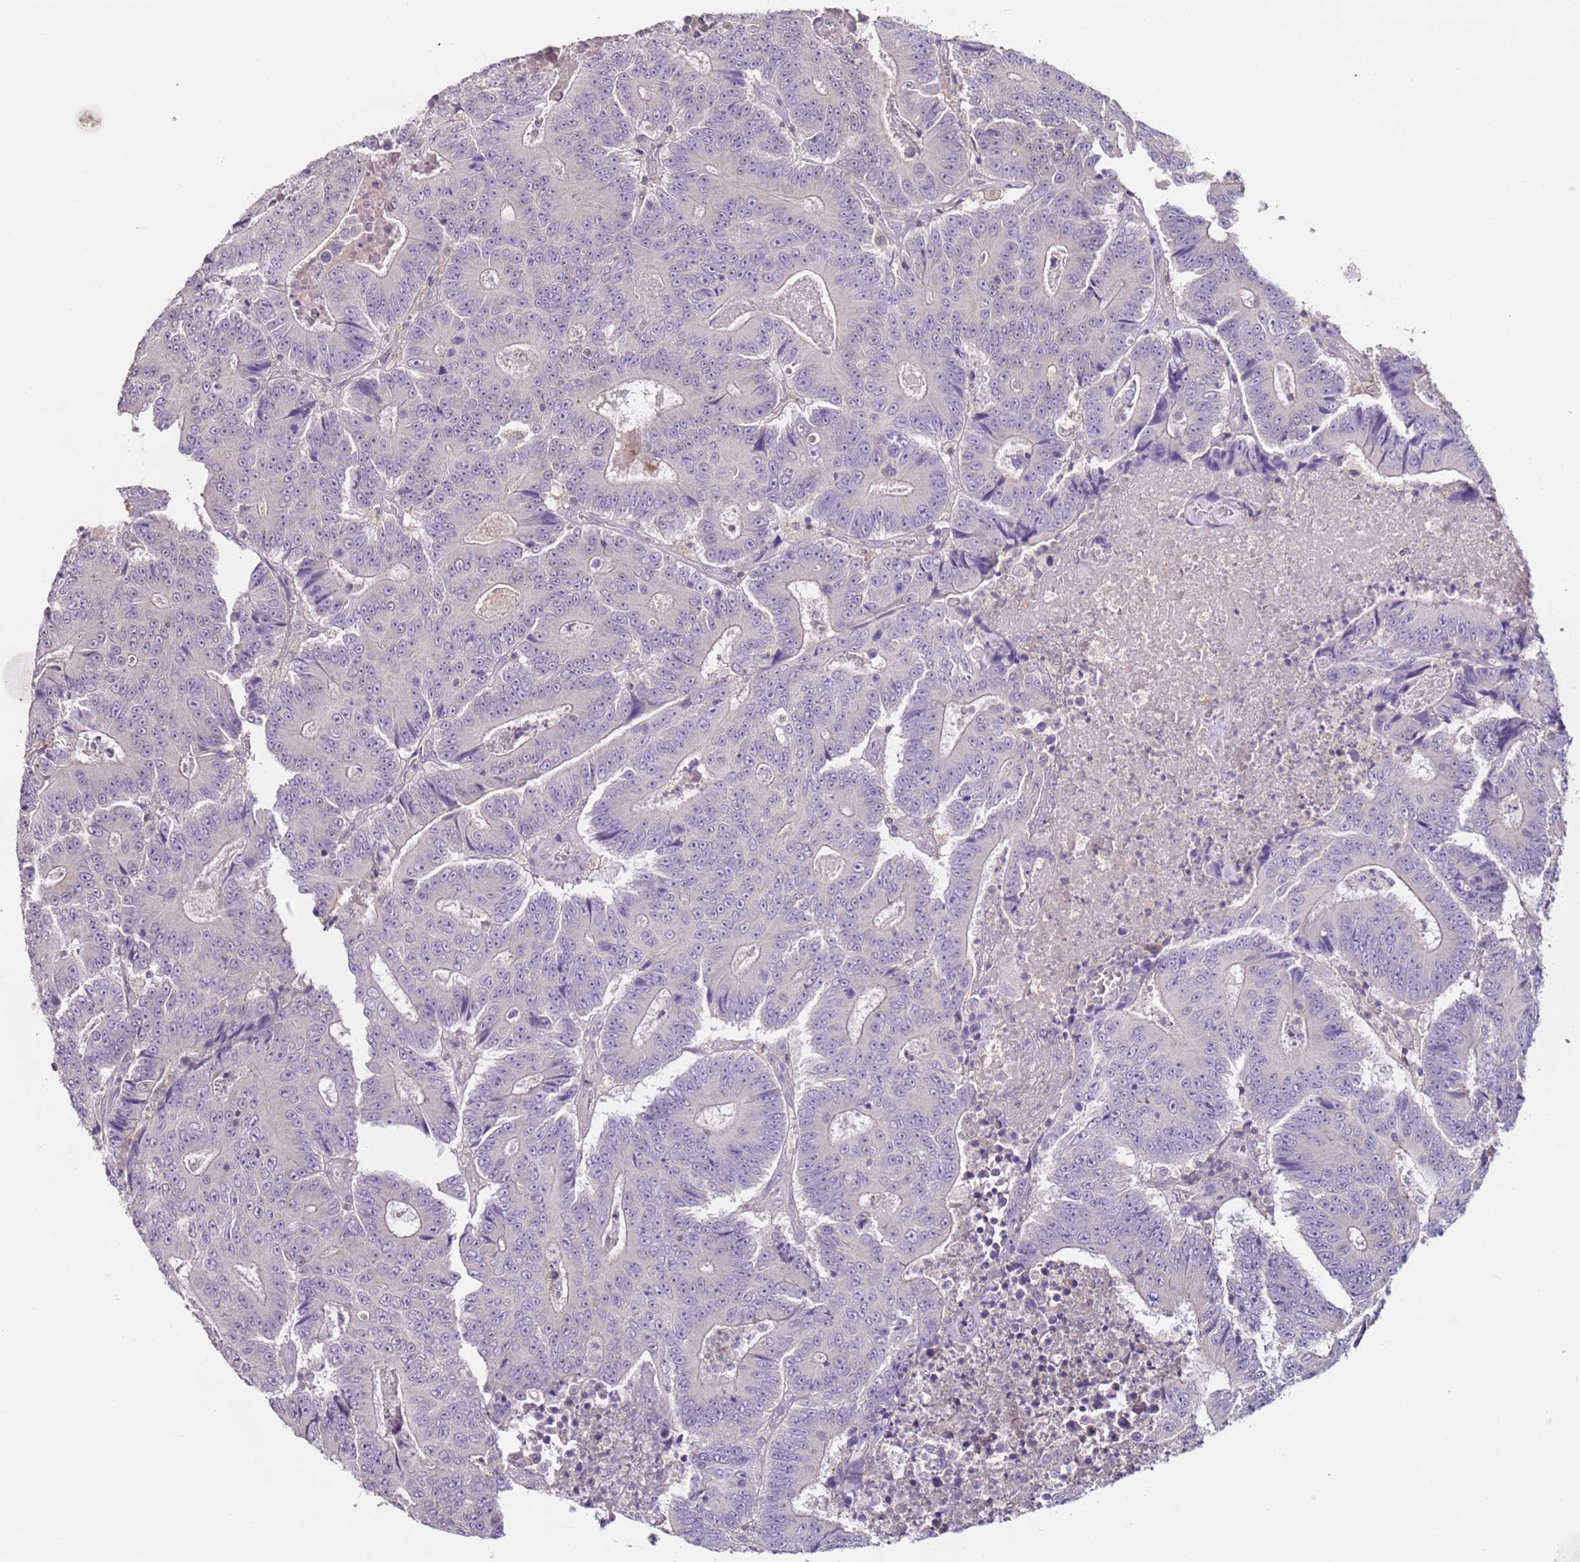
{"staining": {"intensity": "negative", "quantity": "none", "location": "none"}, "tissue": "colorectal cancer", "cell_type": "Tumor cells", "image_type": "cancer", "snomed": [{"axis": "morphology", "description": "Adenocarcinoma, NOS"}, {"axis": "topography", "description": "Colon"}], "caption": "Tumor cells show no significant positivity in colorectal cancer (adenocarcinoma).", "gene": "MDH1", "patient": {"sex": "male", "age": 83}}